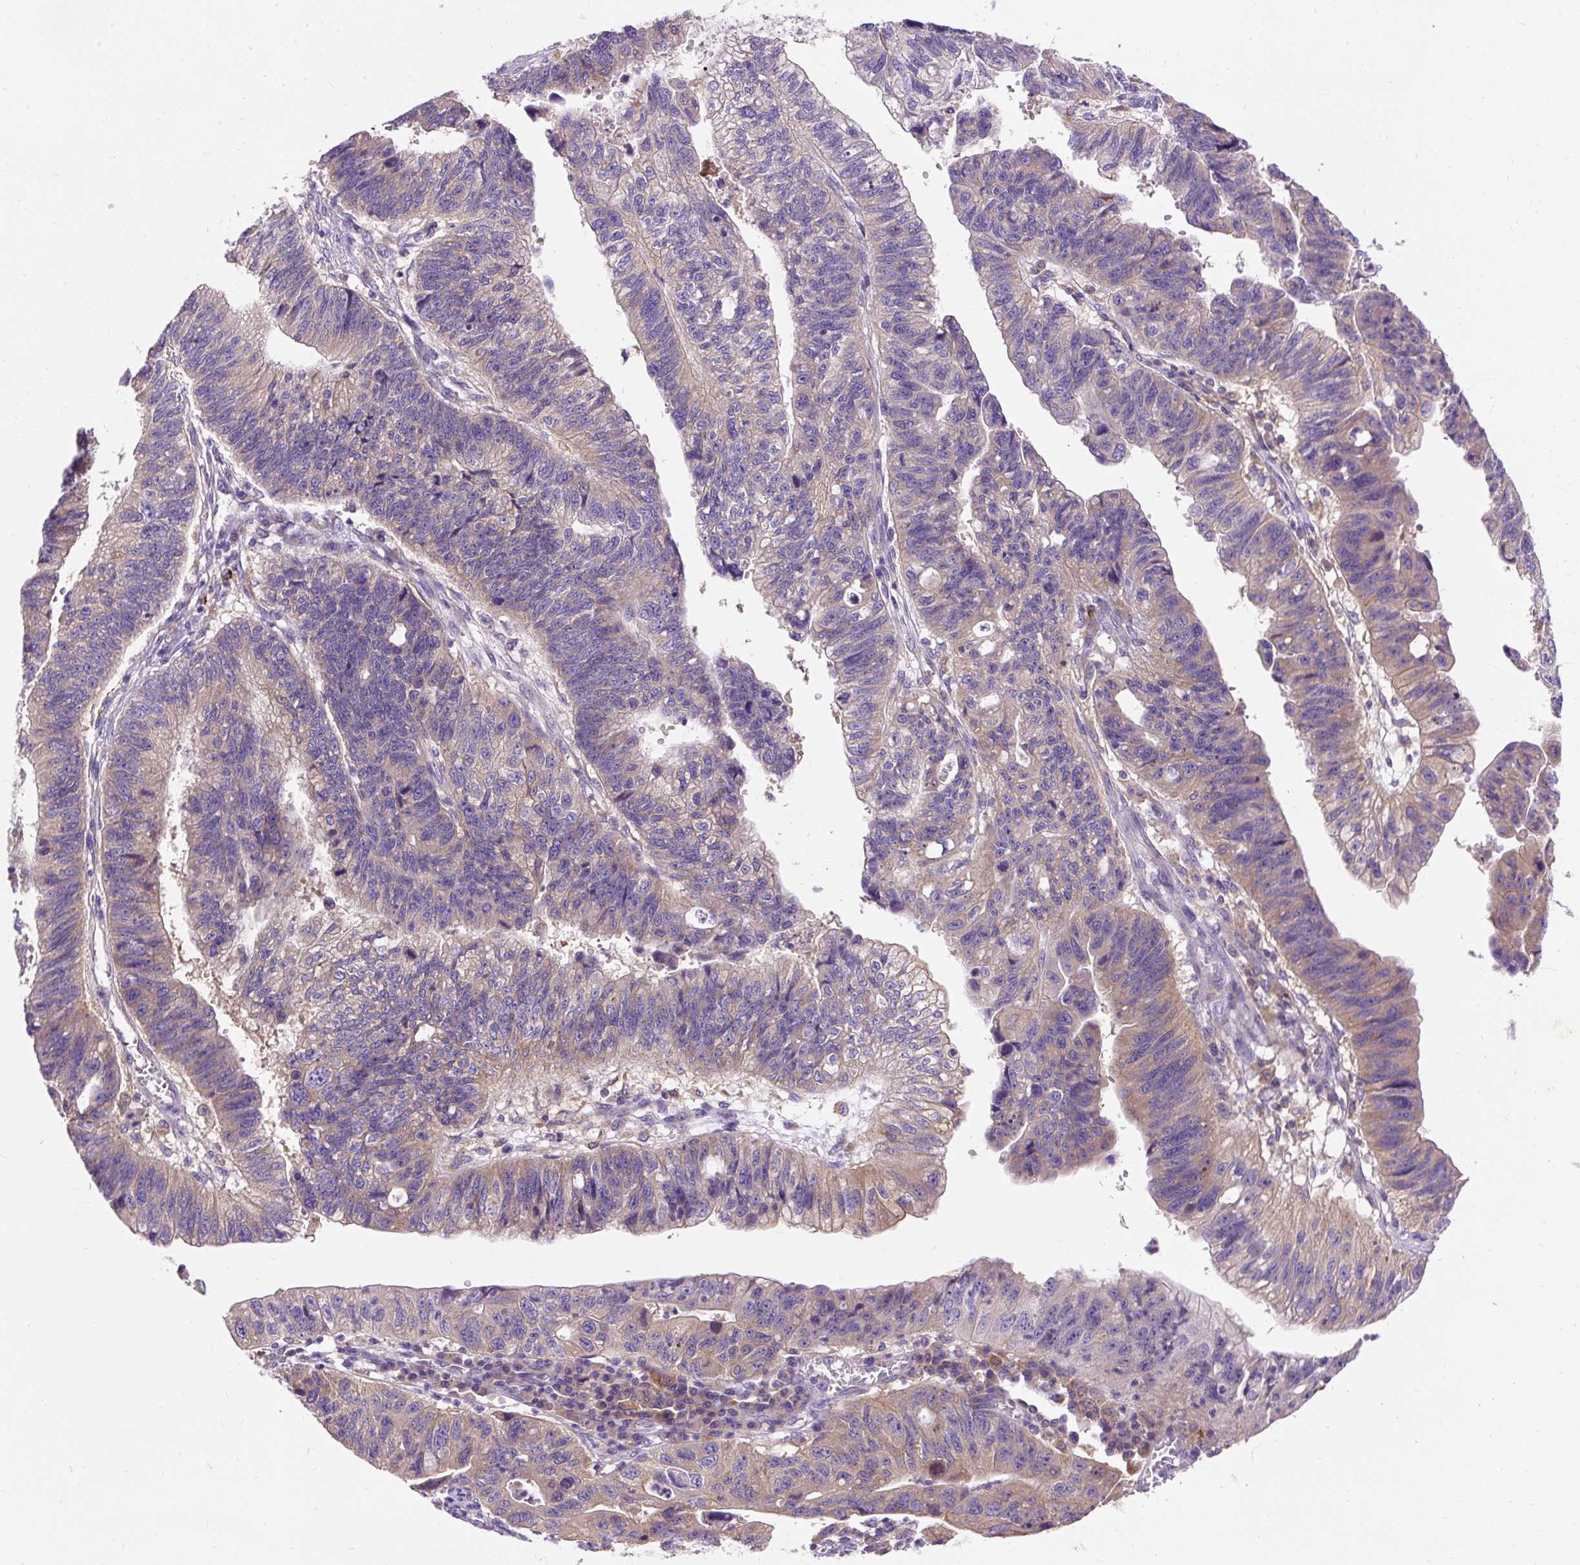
{"staining": {"intensity": "weak", "quantity": "25%-75%", "location": "cytoplasmic/membranous"}, "tissue": "stomach cancer", "cell_type": "Tumor cells", "image_type": "cancer", "snomed": [{"axis": "morphology", "description": "Adenocarcinoma, NOS"}, {"axis": "topography", "description": "Stomach"}], "caption": "A brown stain labels weak cytoplasmic/membranous expression of a protein in human adenocarcinoma (stomach) tumor cells. (brown staining indicates protein expression, while blue staining denotes nuclei).", "gene": "OR4K15", "patient": {"sex": "male", "age": 59}}